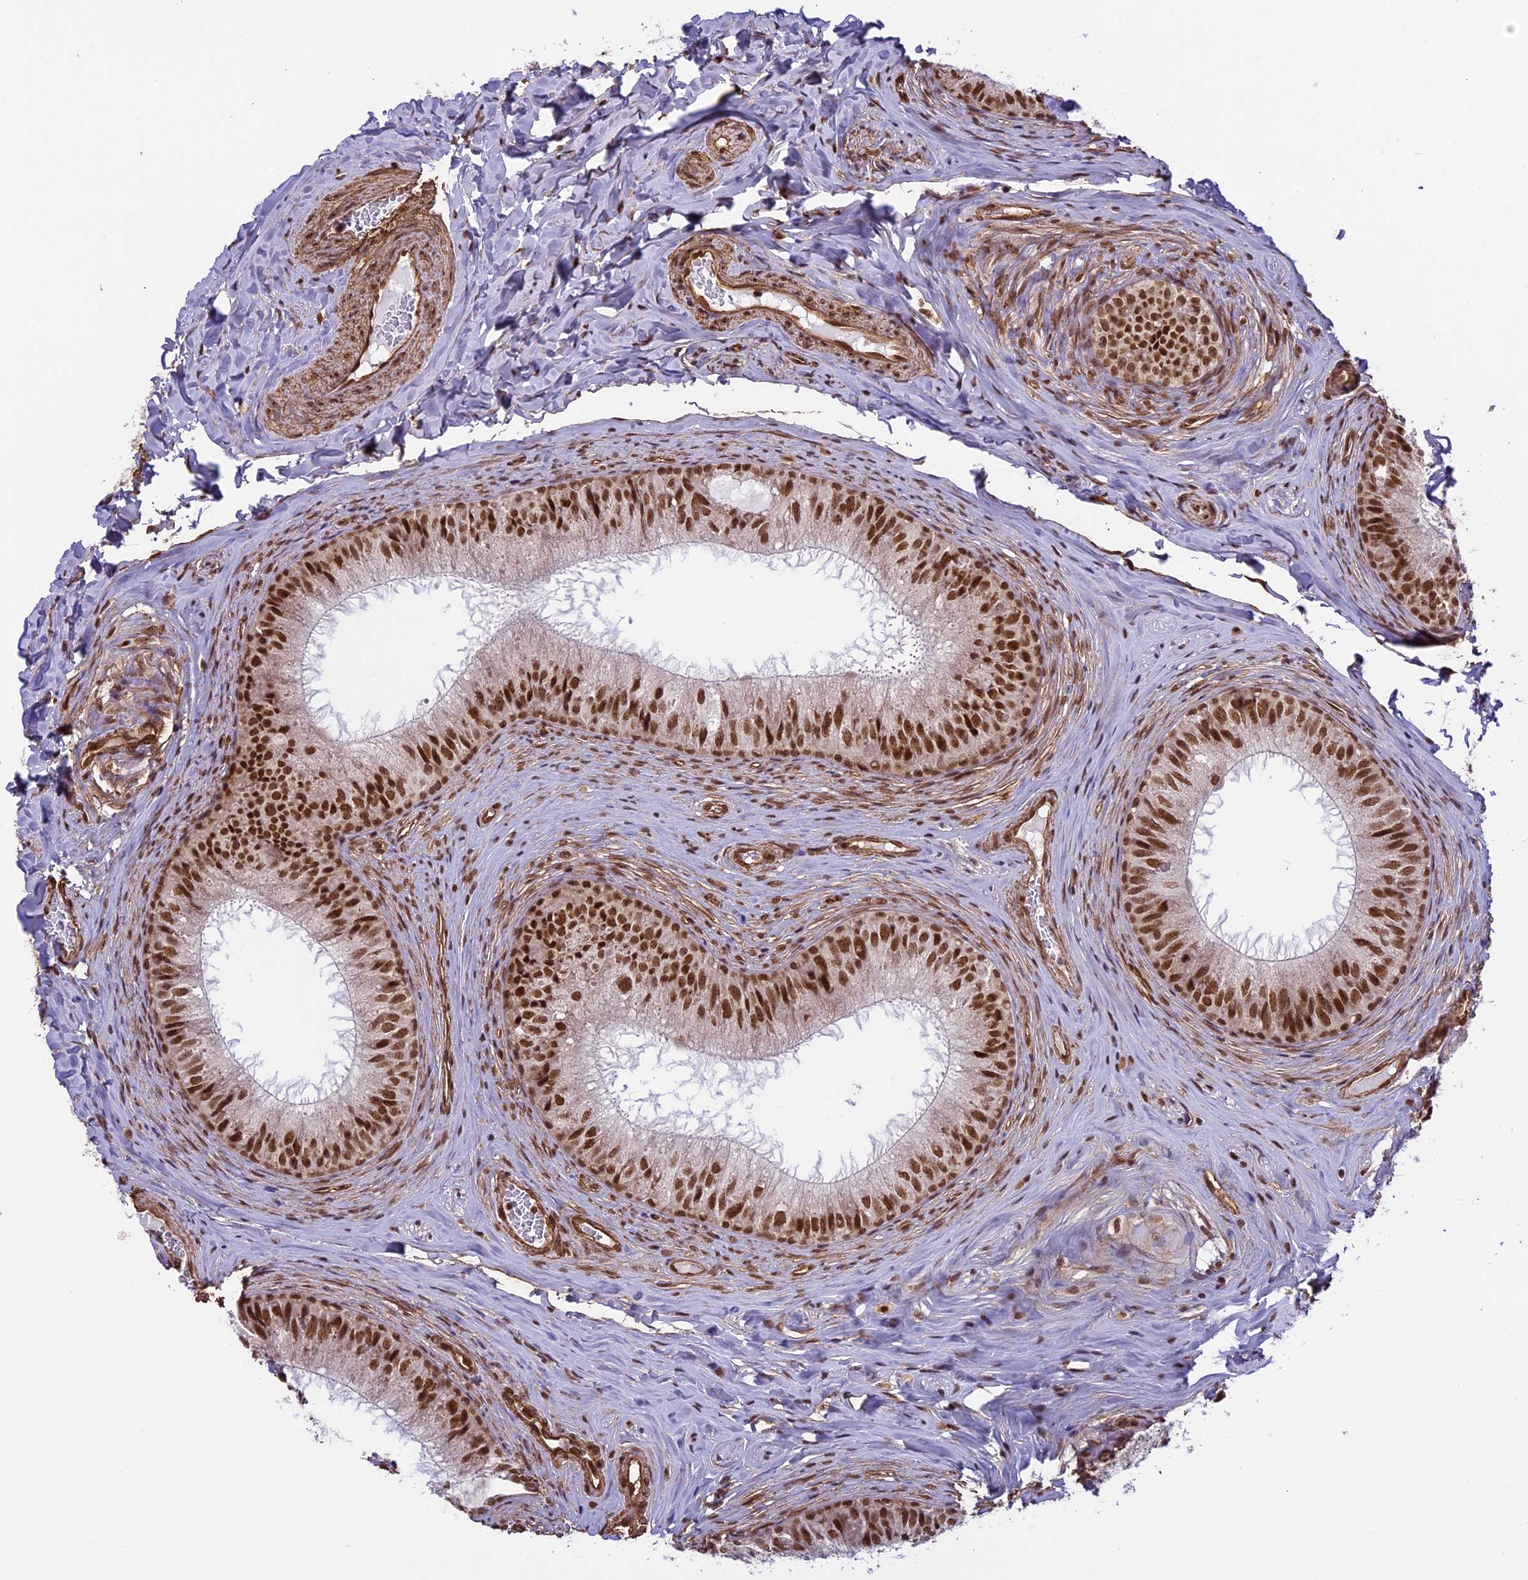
{"staining": {"intensity": "strong", "quantity": ">75%", "location": "nuclear"}, "tissue": "epididymis", "cell_type": "Glandular cells", "image_type": "normal", "snomed": [{"axis": "morphology", "description": "Normal tissue, NOS"}, {"axis": "topography", "description": "Epididymis"}], "caption": "The image exhibits staining of benign epididymis, revealing strong nuclear protein staining (brown color) within glandular cells.", "gene": "MPHOSPH8", "patient": {"sex": "male", "age": 34}}